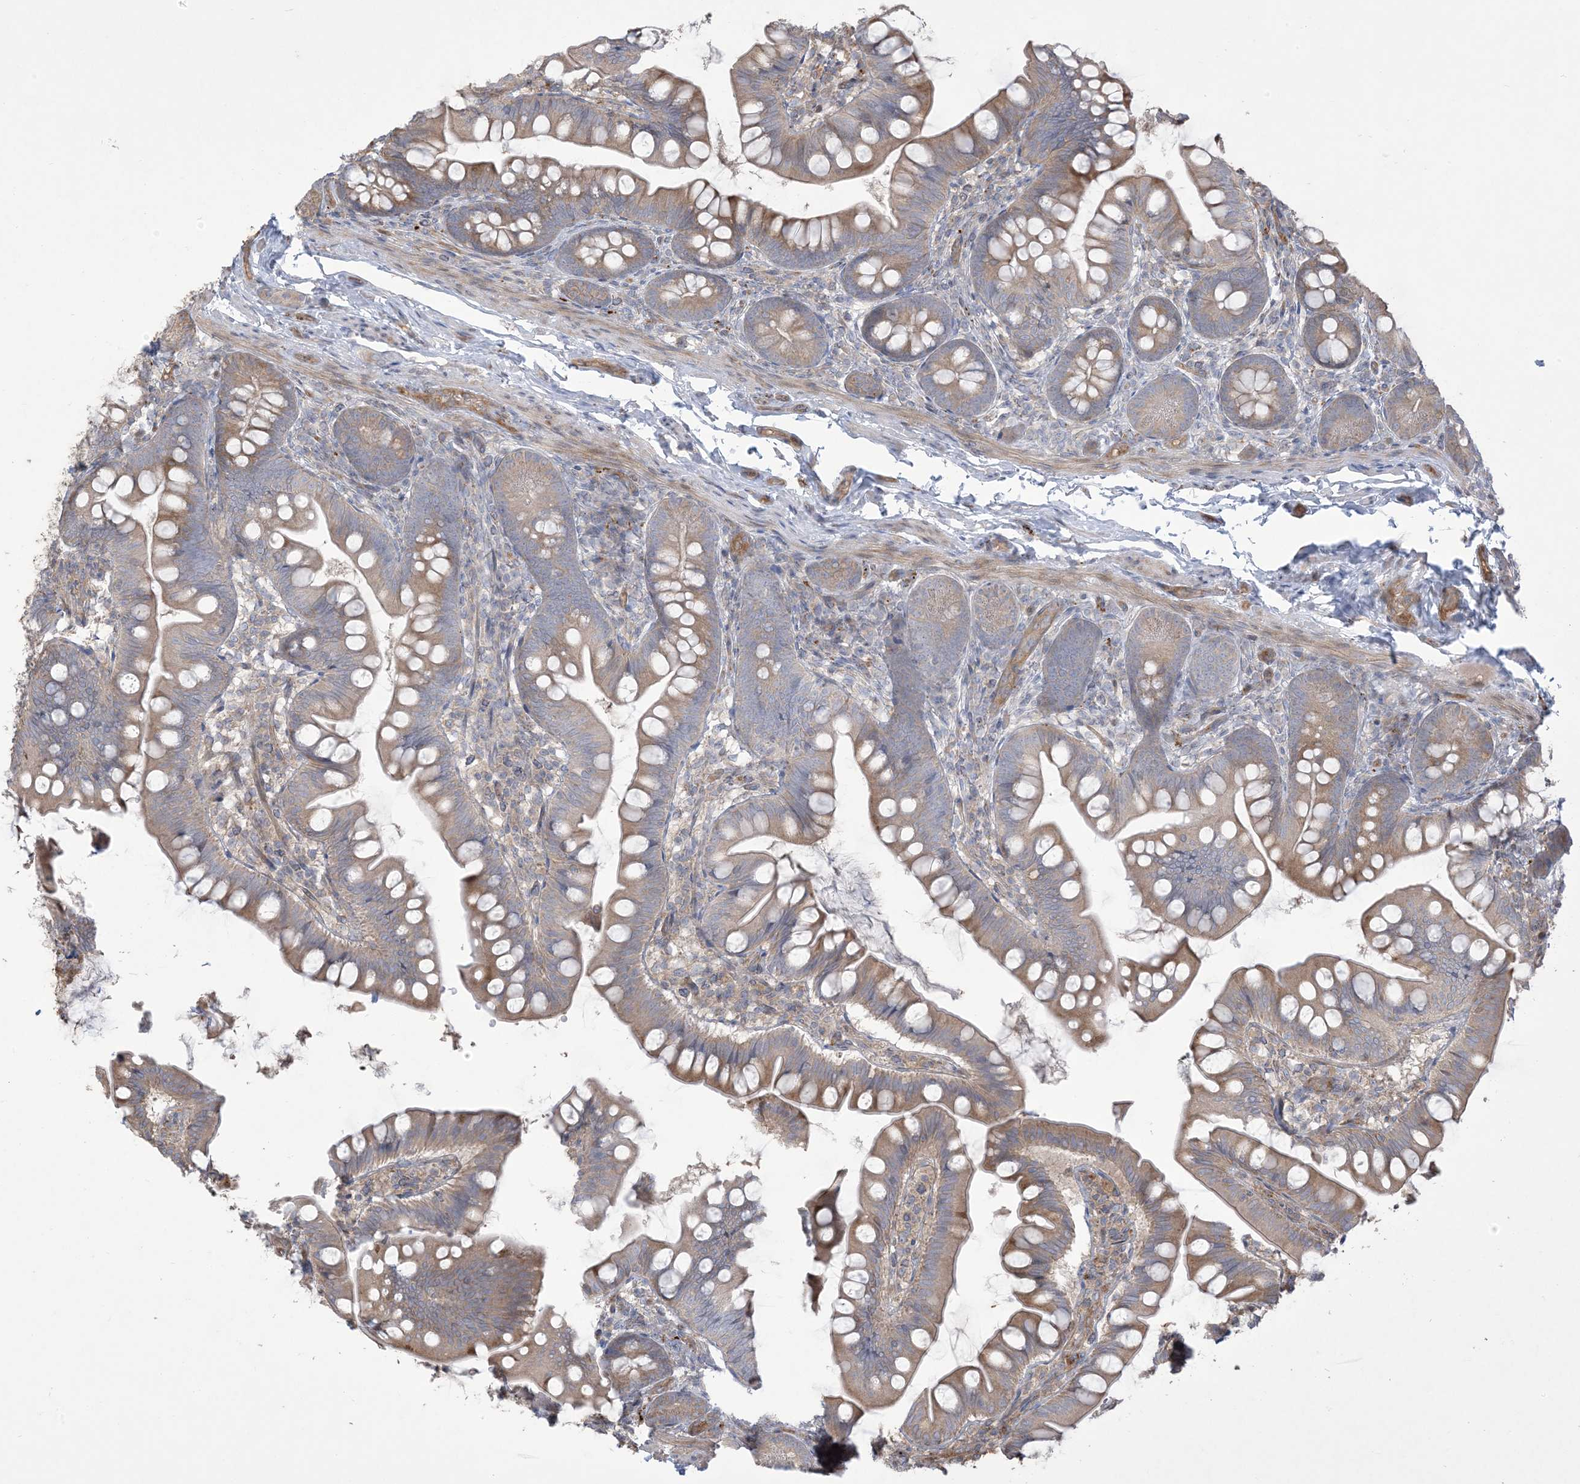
{"staining": {"intensity": "weak", "quantity": ">75%", "location": "cytoplasmic/membranous"}, "tissue": "small intestine", "cell_type": "Glandular cells", "image_type": "normal", "snomed": [{"axis": "morphology", "description": "Normal tissue, NOS"}, {"axis": "topography", "description": "Small intestine"}], "caption": "Immunohistochemistry image of unremarkable small intestine: human small intestine stained using immunohistochemistry (IHC) demonstrates low levels of weak protein expression localized specifically in the cytoplasmic/membranous of glandular cells, appearing as a cytoplasmic/membranous brown color.", "gene": "KLHL18", "patient": {"sex": "male", "age": 7}}